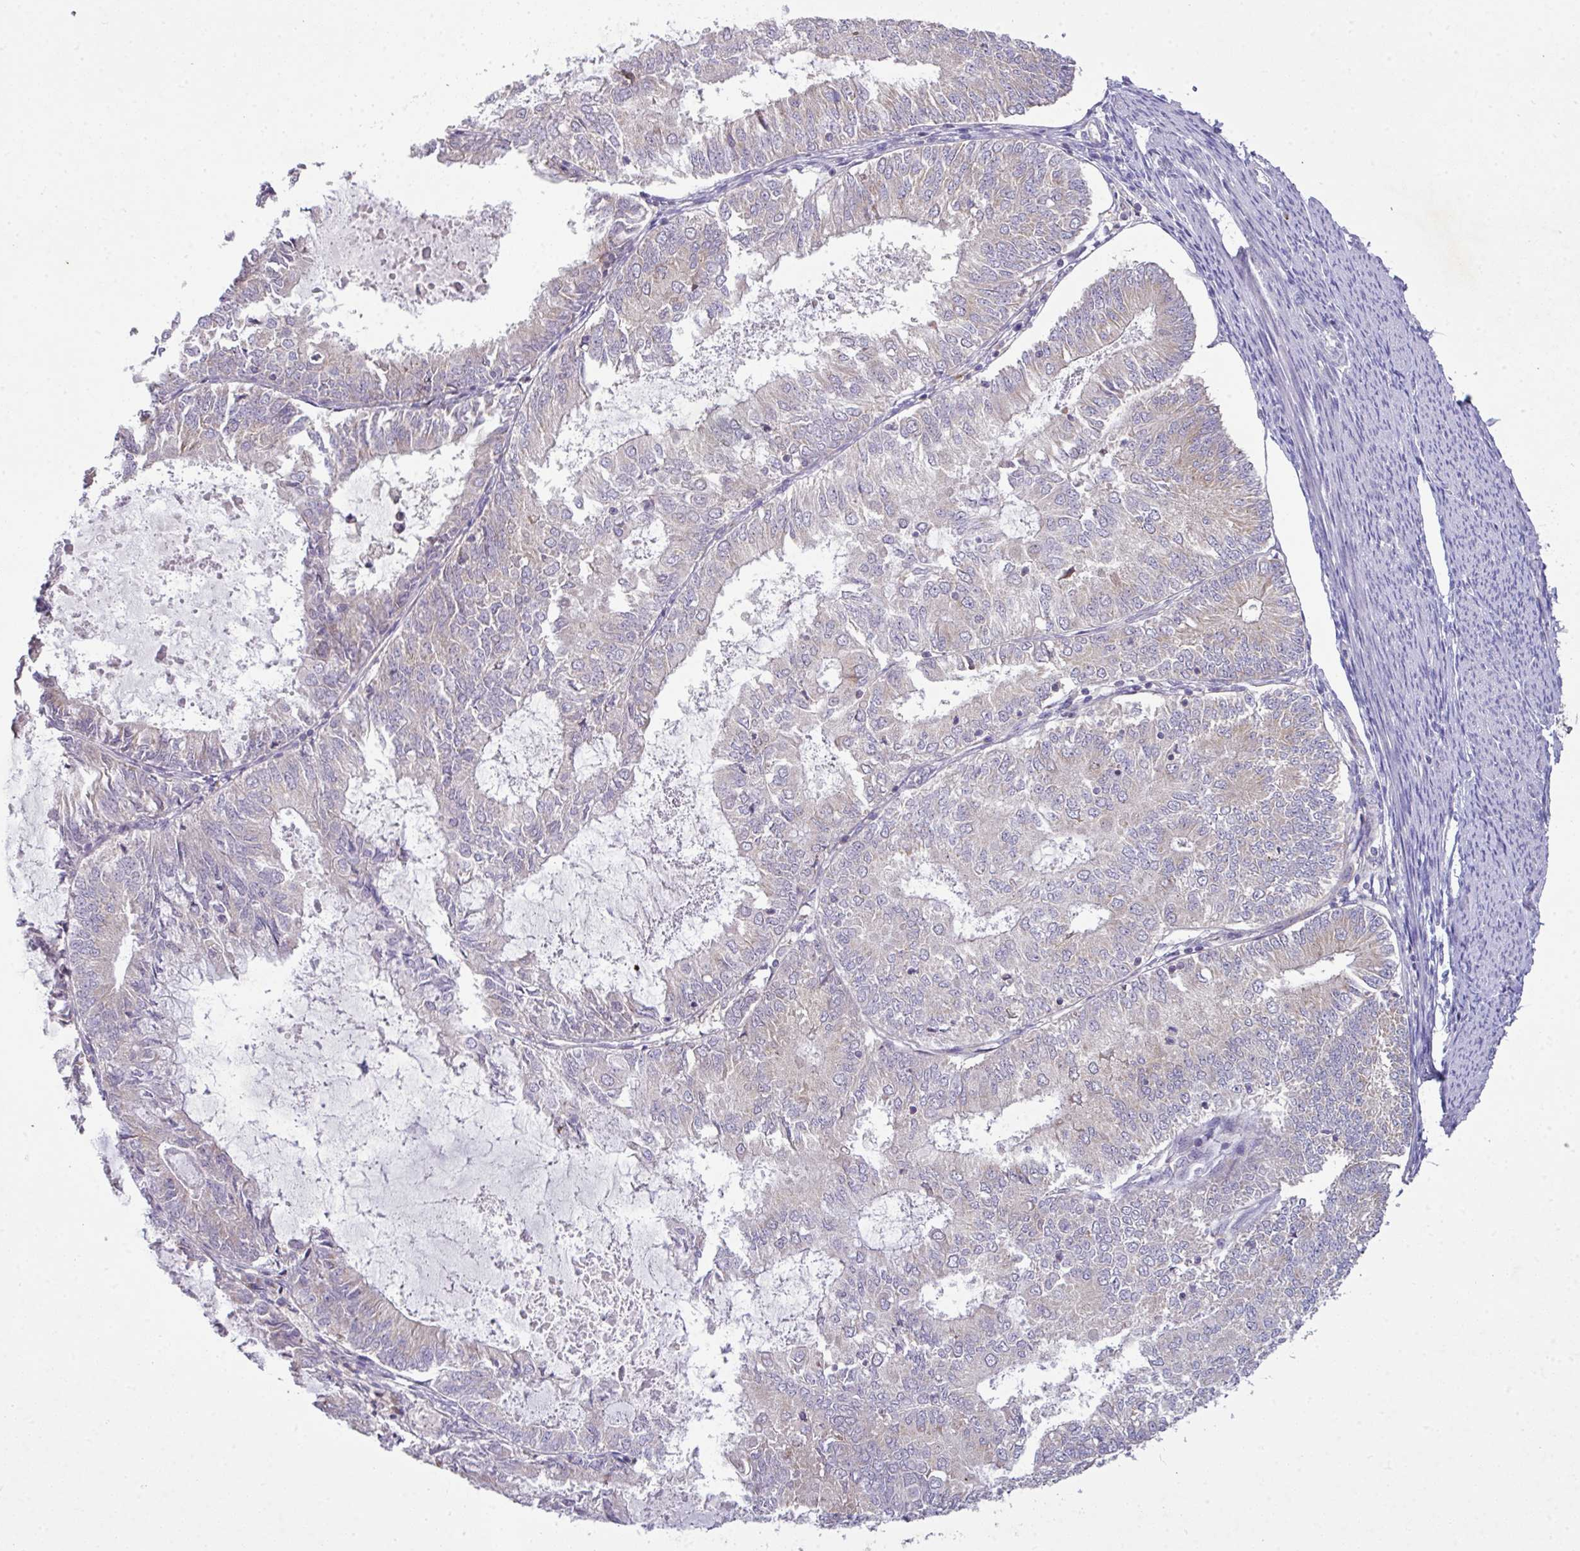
{"staining": {"intensity": "negative", "quantity": "none", "location": "none"}, "tissue": "endometrial cancer", "cell_type": "Tumor cells", "image_type": "cancer", "snomed": [{"axis": "morphology", "description": "Adenocarcinoma, NOS"}, {"axis": "topography", "description": "Endometrium"}], "caption": "Human adenocarcinoma (endometrial) stained for a protein using immunohistochemistry shows no staining in tumor cells.", "gene": "VTI1A", "patient": {"sex": "female", "age": 57}}